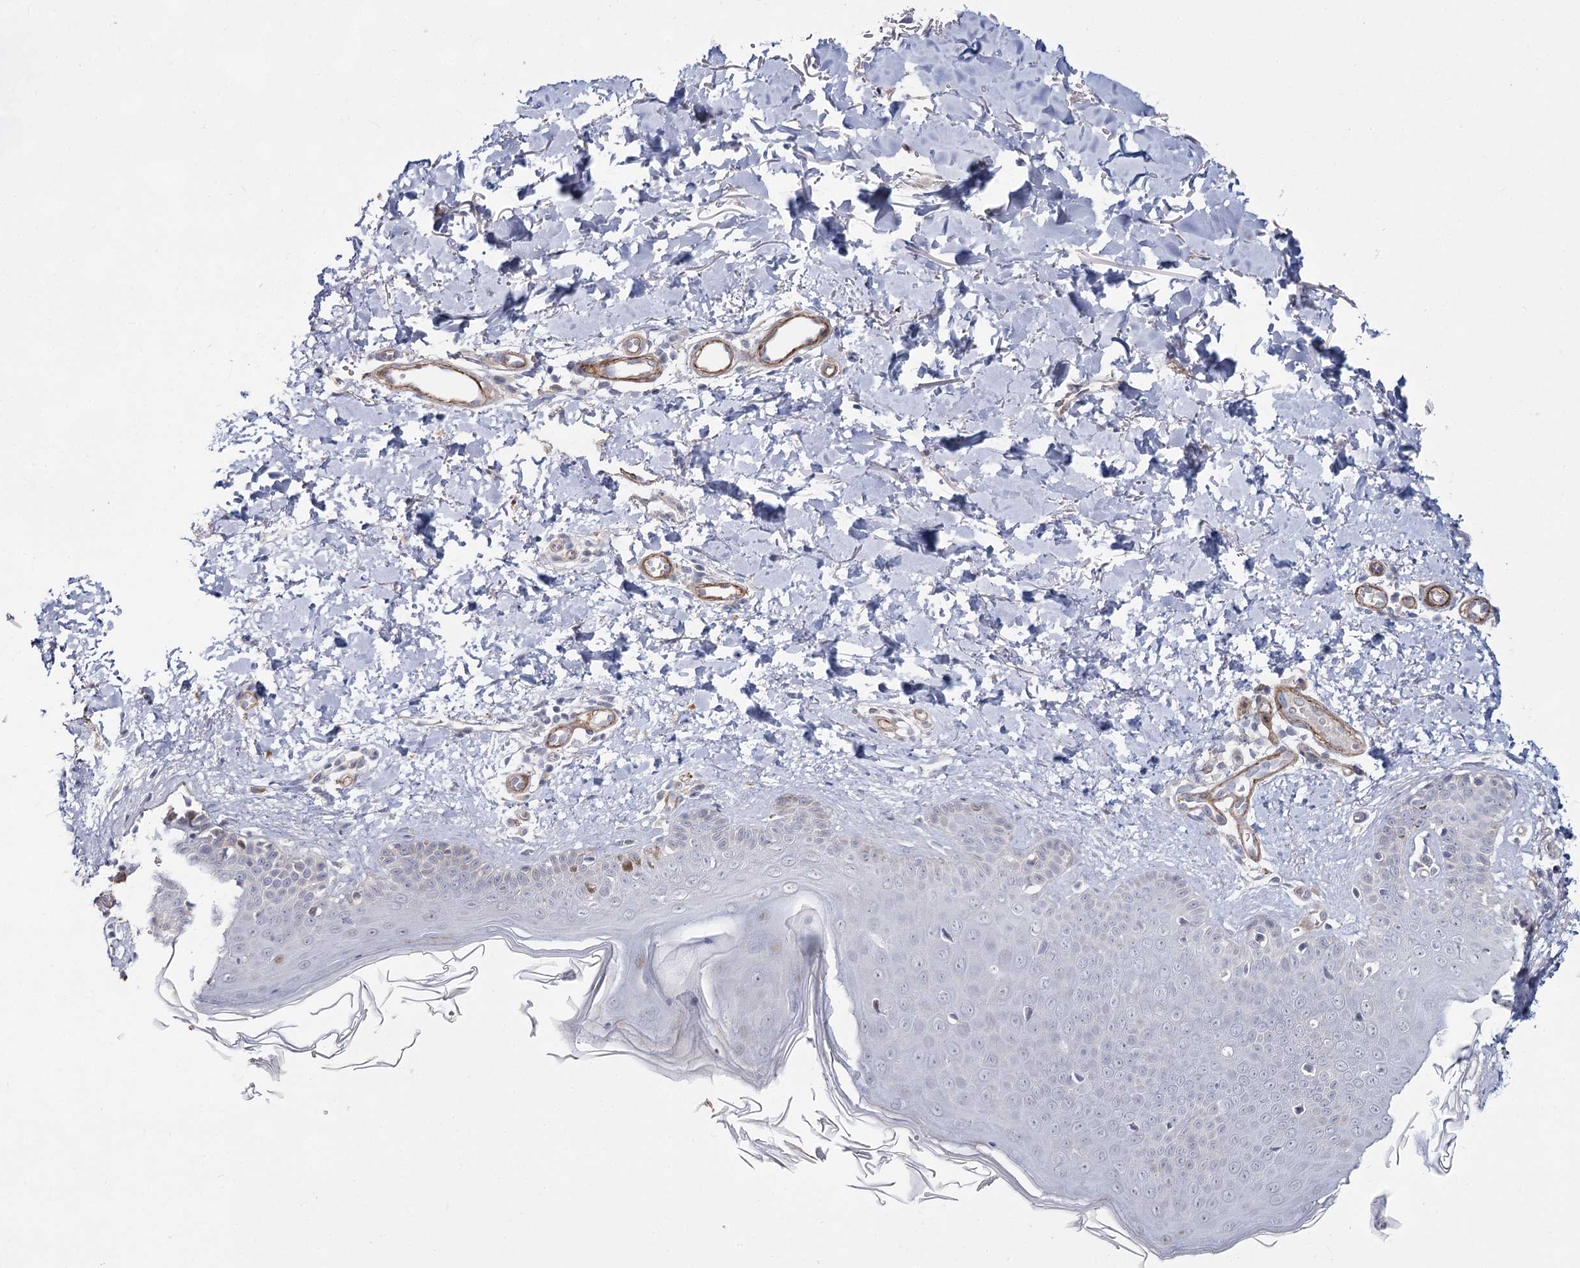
{"staining": {"intensity": "negative", "quantity": "none", "location": "none"}, "tissue": "skin", "cell_type": "Fibroblasts", "image_type": "normal", "snomed": [{"axis": "morphology", "description": "Normal tissue, NOS"}, {"axis": "topography", "description": "Skin"}], "caption": "A high-resolution micrograph shows immunohistochemistry staining of unremarkable skin, which exhibits no significant staining in fibroblasts.", "gene": "ATL2", "patient": {"sex": "male", "age": 52}}